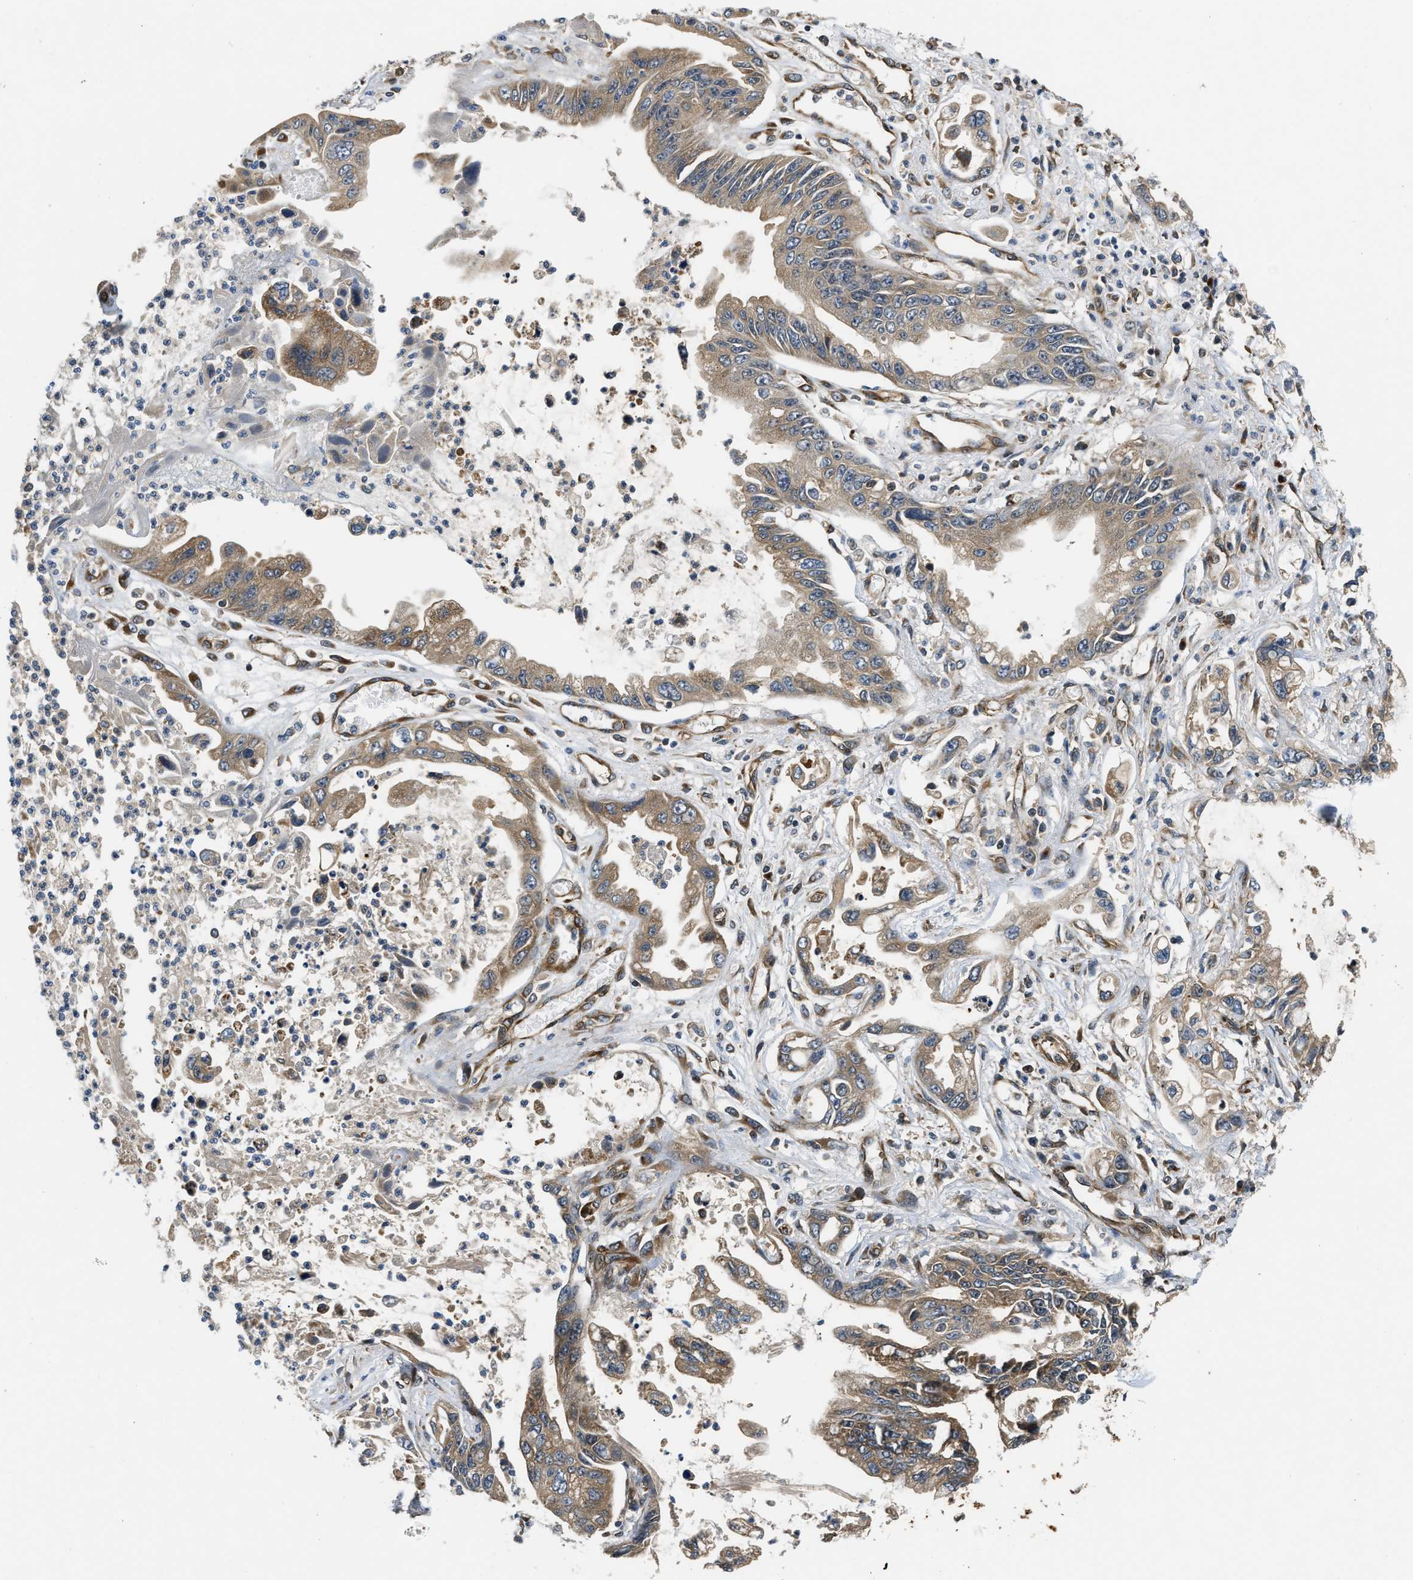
{"staining": {"intensity": "weak", "quantity": ">75%", "location": "cytoplasmic/membranous"}, "tissue": "pancreatic cancer", "cell_type": "Tumor cells", "image_type": "cancer", "snomed": [{"axis": "morphology", "description": "Adenocarcinoma, NOS"}, {"axis": "topography", "description": "Pancreas"}], "caption": "Protein expression analysis of adenocarcinoma (pancreatic) shows weak cytoplasmic/membranous staining in about >75% of tumor cells.", "gene": "PNPLA8", "patient": {"sex": "male", "age": 56}}